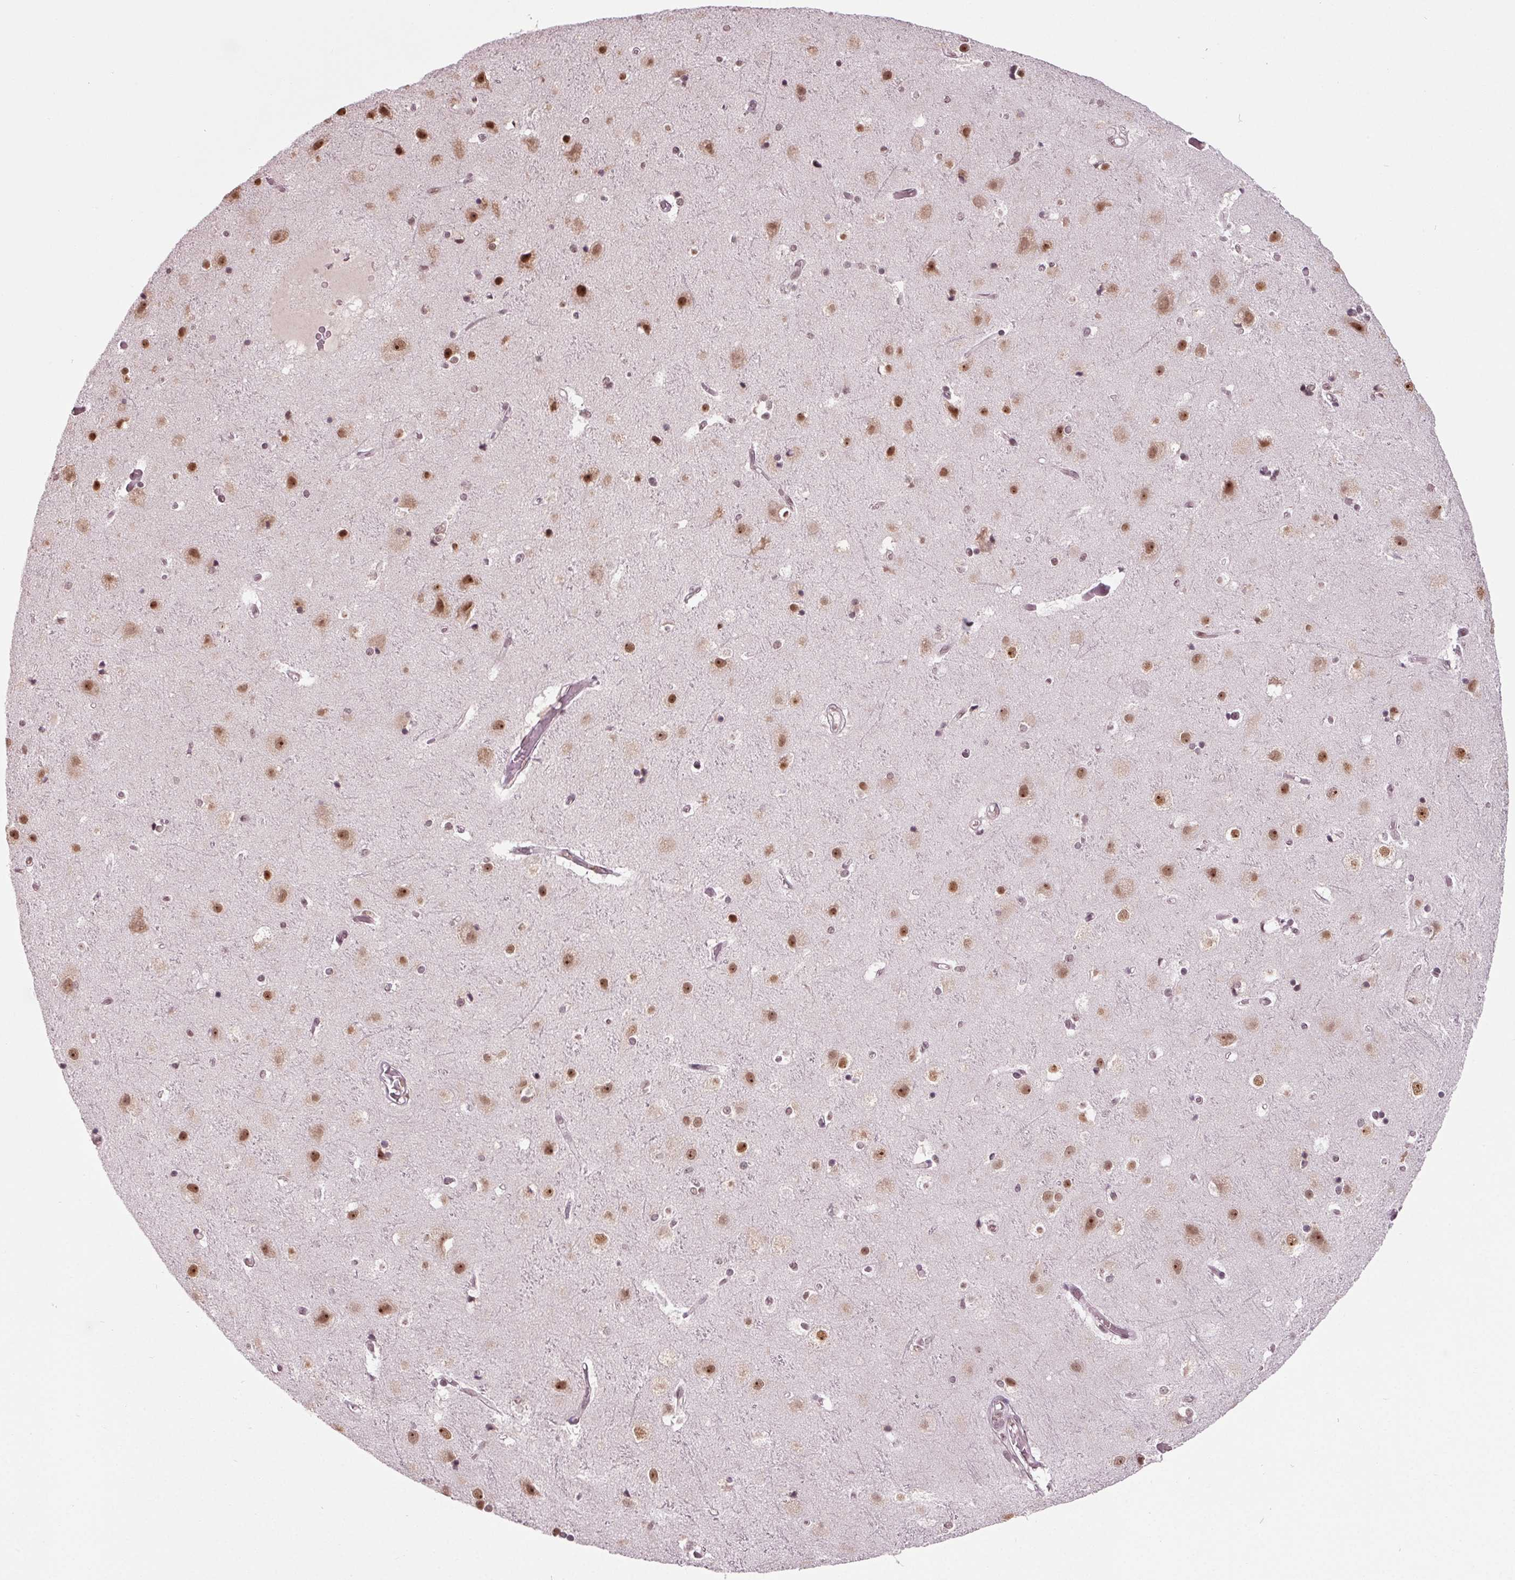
{"staining": {"intensity": "moderate", "quantity": "25%-75%", "location": "nuclear"}, "tissue": "cerebral cortex", "cell_type": "Endothelial cells", "image_type": "normal", "snomed": [{"axis": "morphology", "description": "Normal tissue, NOS"}, {"axis": "topography", "description": "Cerebral cortex"}], "caption": "Protein staining of normal cerebral cortex shows moderate nuclear expression in approximately 25%-75% of endothelial cells.", "gene": "DDX41", "patient": {"sex": "female", "age": 52}}